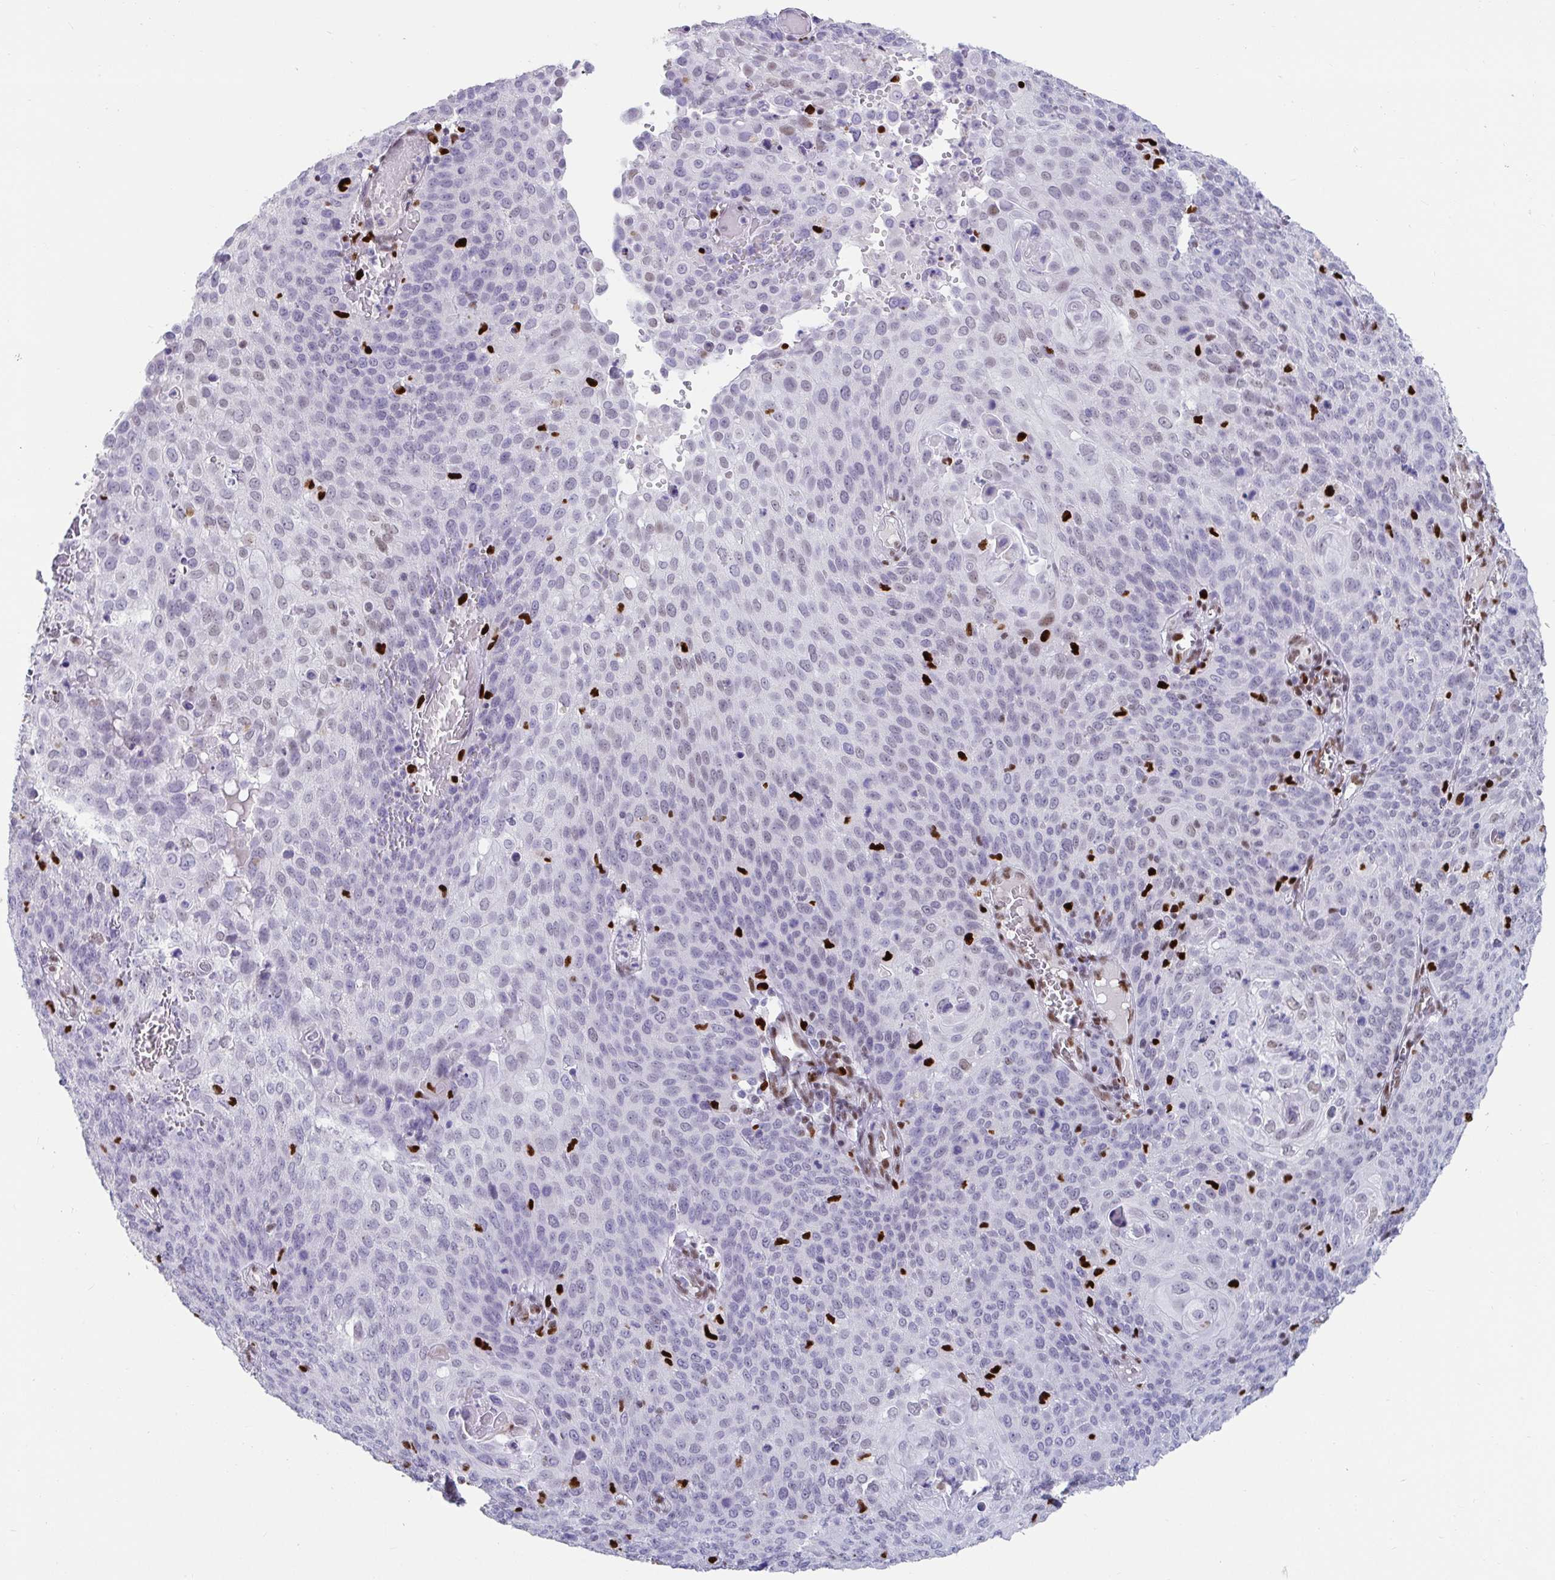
{"staining": {"intensity": "negative", "quantity": "none", "location": "none"}, "tissue": "cervical cancer", "cell_type": "Tumor cells", "image_type": "cancer", "snomed": [{"axis": "morphology", "description": "Squamous cell carcinoma, NOS"}, {"axis": "topography", "description": "Cervix"}], "caption": "This is a micrograph of IHC staining of cervical cancer, which shows no expression in tumor cells.", "gene": "ZNF586", "patient": {"sex": "female", "age": 65}}